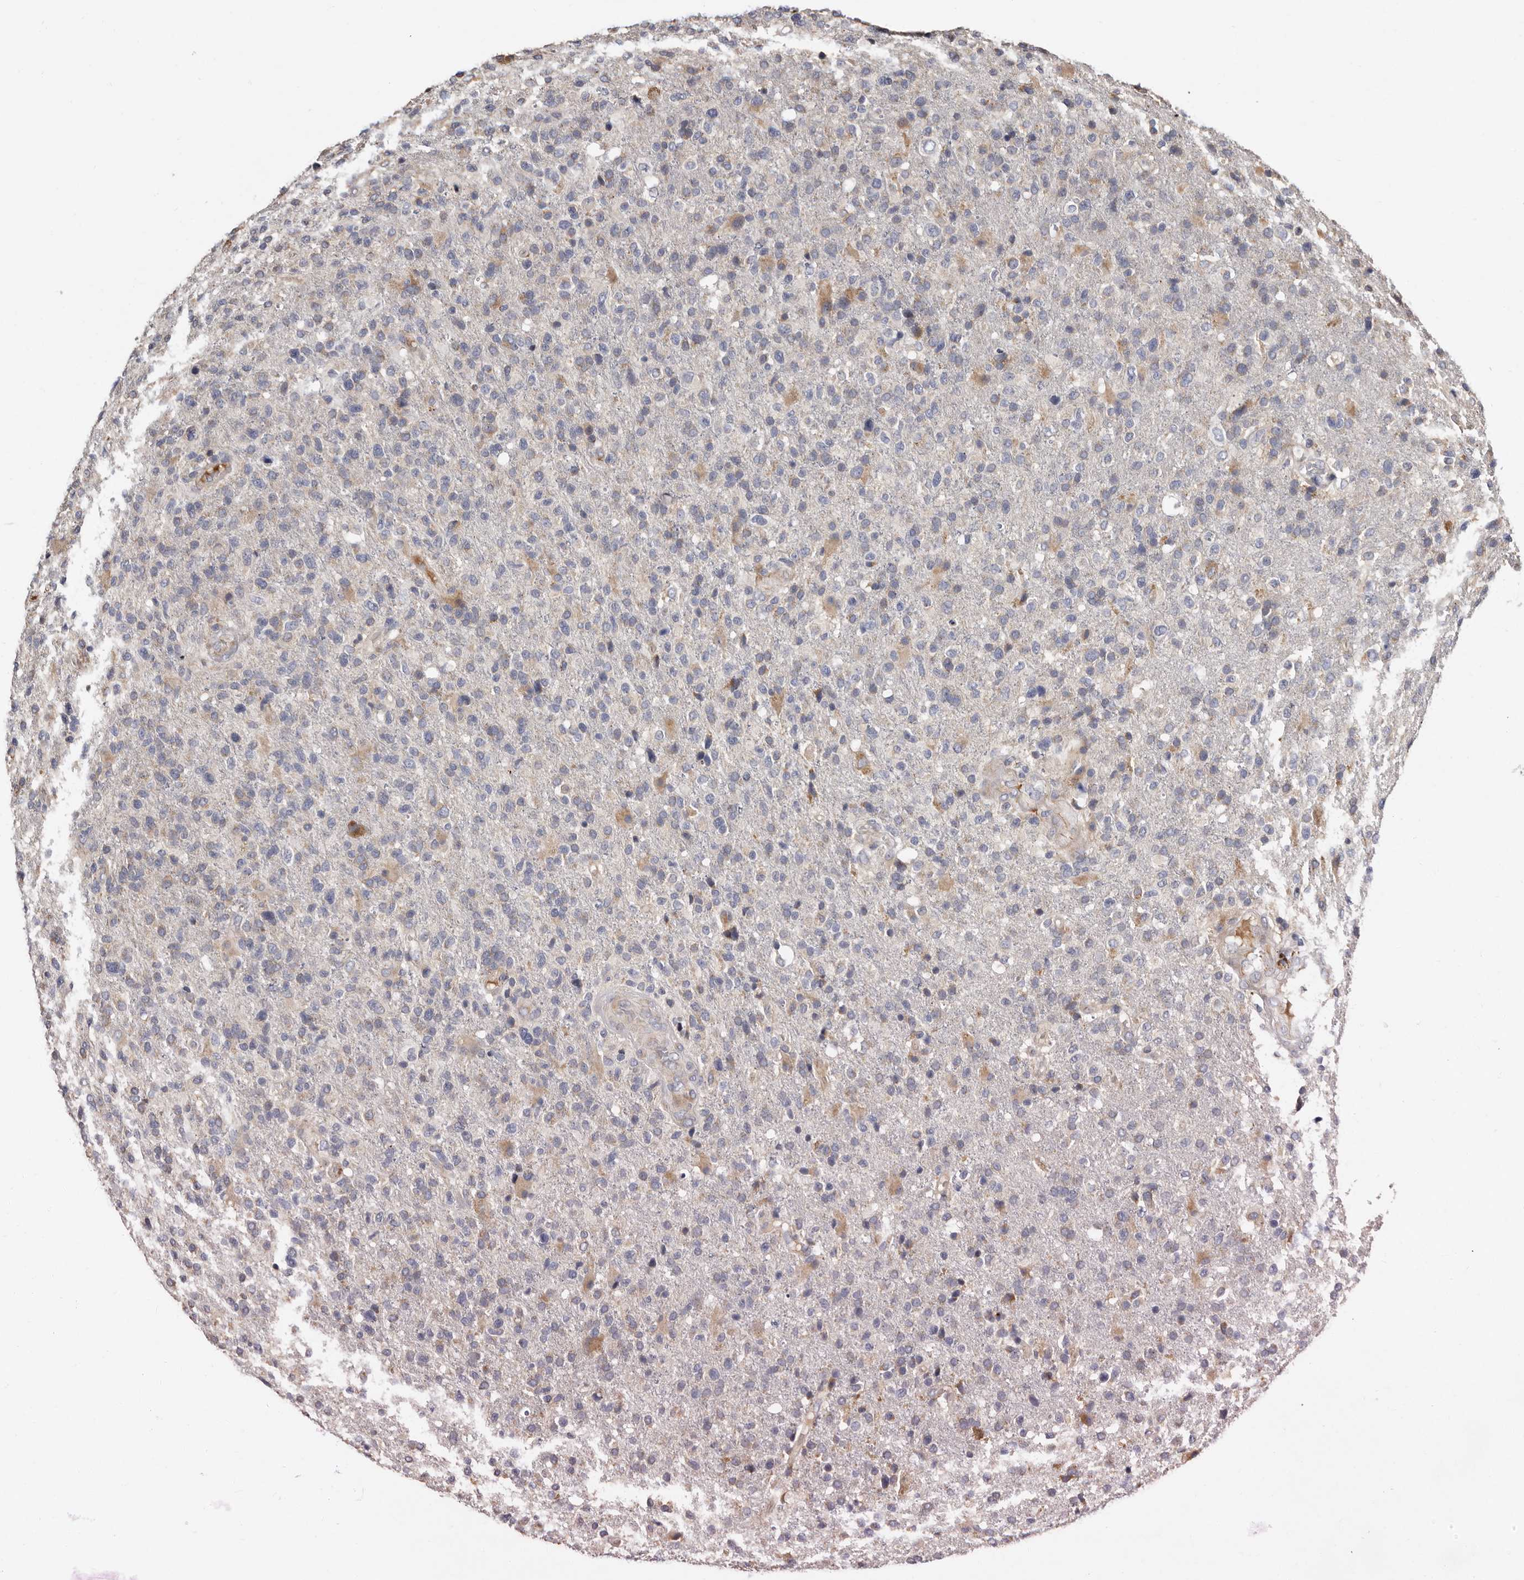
{"staining": {"intensity": "weak", "quantity": "<25%", "location": "cytoplasmic/membranous"}, "tissue": "glioma", "cell_type": "Tumor cells", "image_type": "cancer", "snomed": [{"axis": "morphology", "description": "Glioma, malignant, High grade"}, {"axis": "topography", "description": "Brain"}], "caption": "Human malignant high-grade glioma stained for a protein using immunohistochemistry exhibits no positivity in tumor cells.", "gene": "ASIC5", "patient": {"sex": "male", "age": 72}}